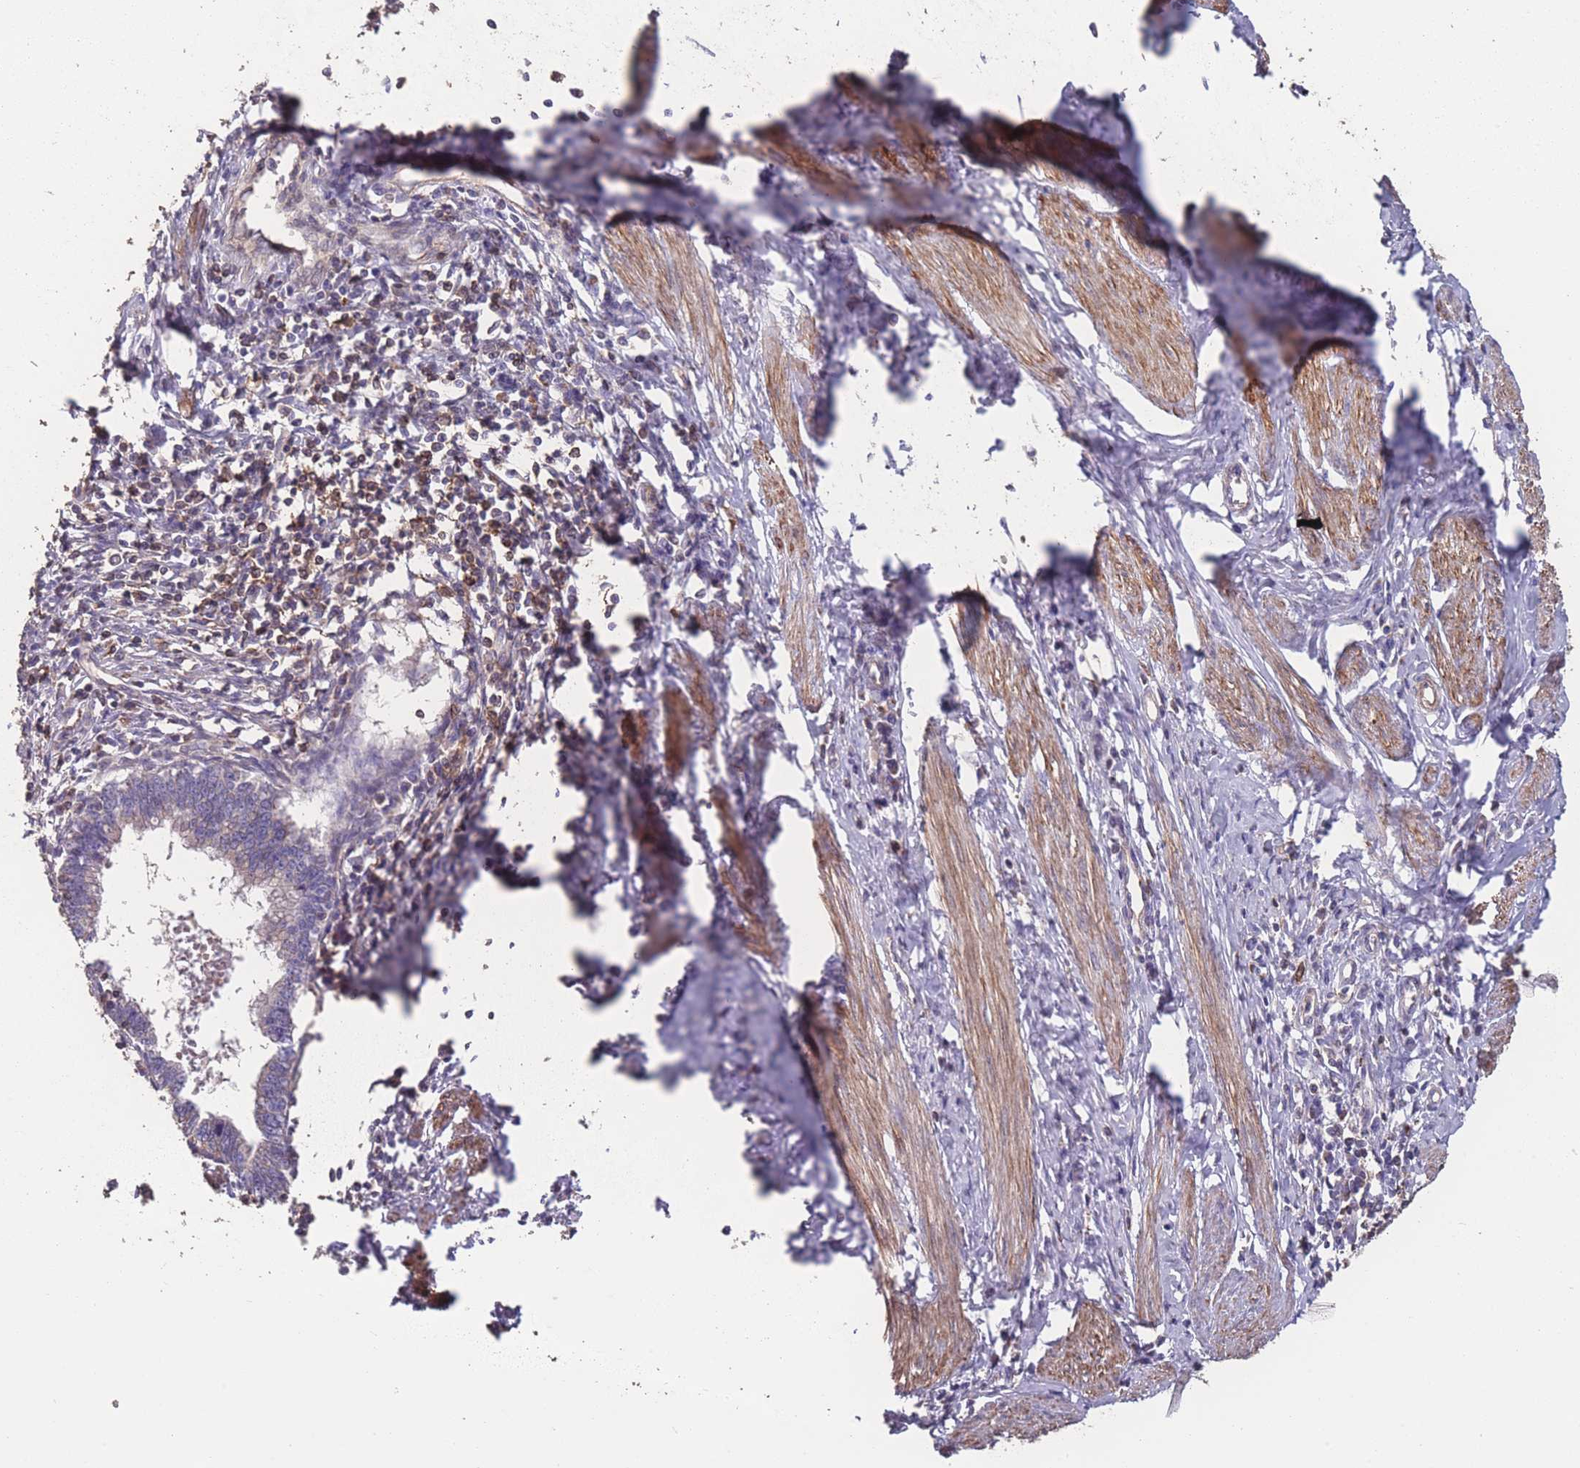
{"staining": {"intensity": "negative", "quantity": "none", "location": "none"}, "tissue": "cervical cancer", "cell_type": "Tumor cells", "image_type": "cancer", "snomed": [{"axis": "morphology", "description": "Adenocarcinoma, NOS"}, {"axis": "topography", "description": "Cervix"}], "caption": "High power microscopy histopathology image of an immunohistochemistry histopathology image of cervical cancer (adenocarcinoma), revealing no significant expression in tumor cells.", "gene": "NUDT21", "patient": {"sex": "female", "age": 36}}